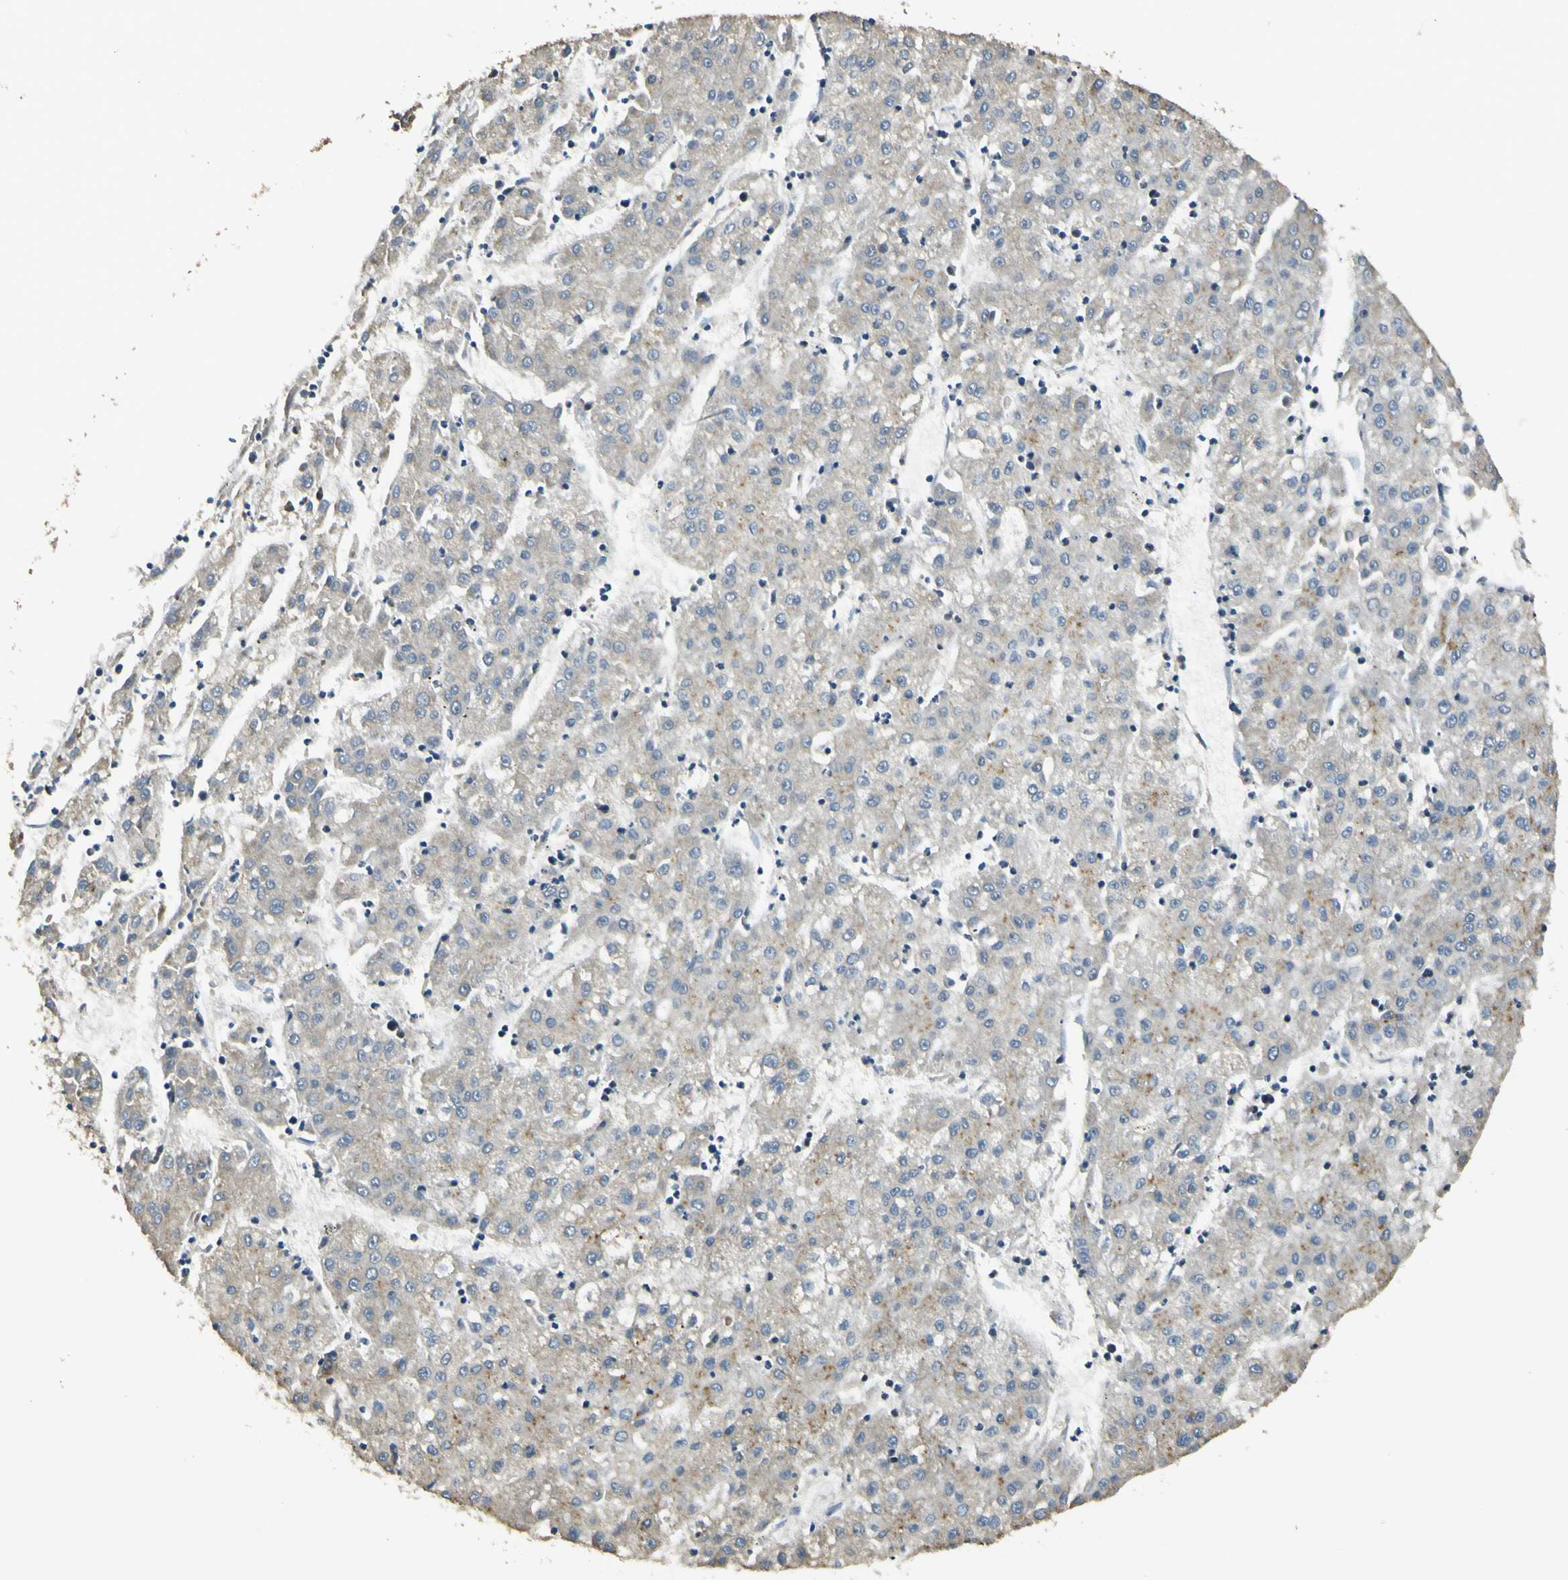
{"staining": {"intensity": "weak", "quantity": "<25%", "location": "cytoplasmic/membranous"}, "tissue": "liver cancer", "cell_type": "Tumor cells", "image_type": "cancer", "snomed": [{"axis": "morphology", "description": "Carcinoma, Hepatocellular, NOS"}, {"axis": "topography", "description": "Liver"}], "caption": "An immunohistochemistry micrograph of liver hepatocellular carcinoma is shown. There is no staining in tumor cells of liver hepatocellular carcinoma. (Brightfield microscopy of DAB immunohistochemistry (IHC) at high magnification).", "gene": "LAMTOR1", "patient": {"sex": "male", "age": 72}}